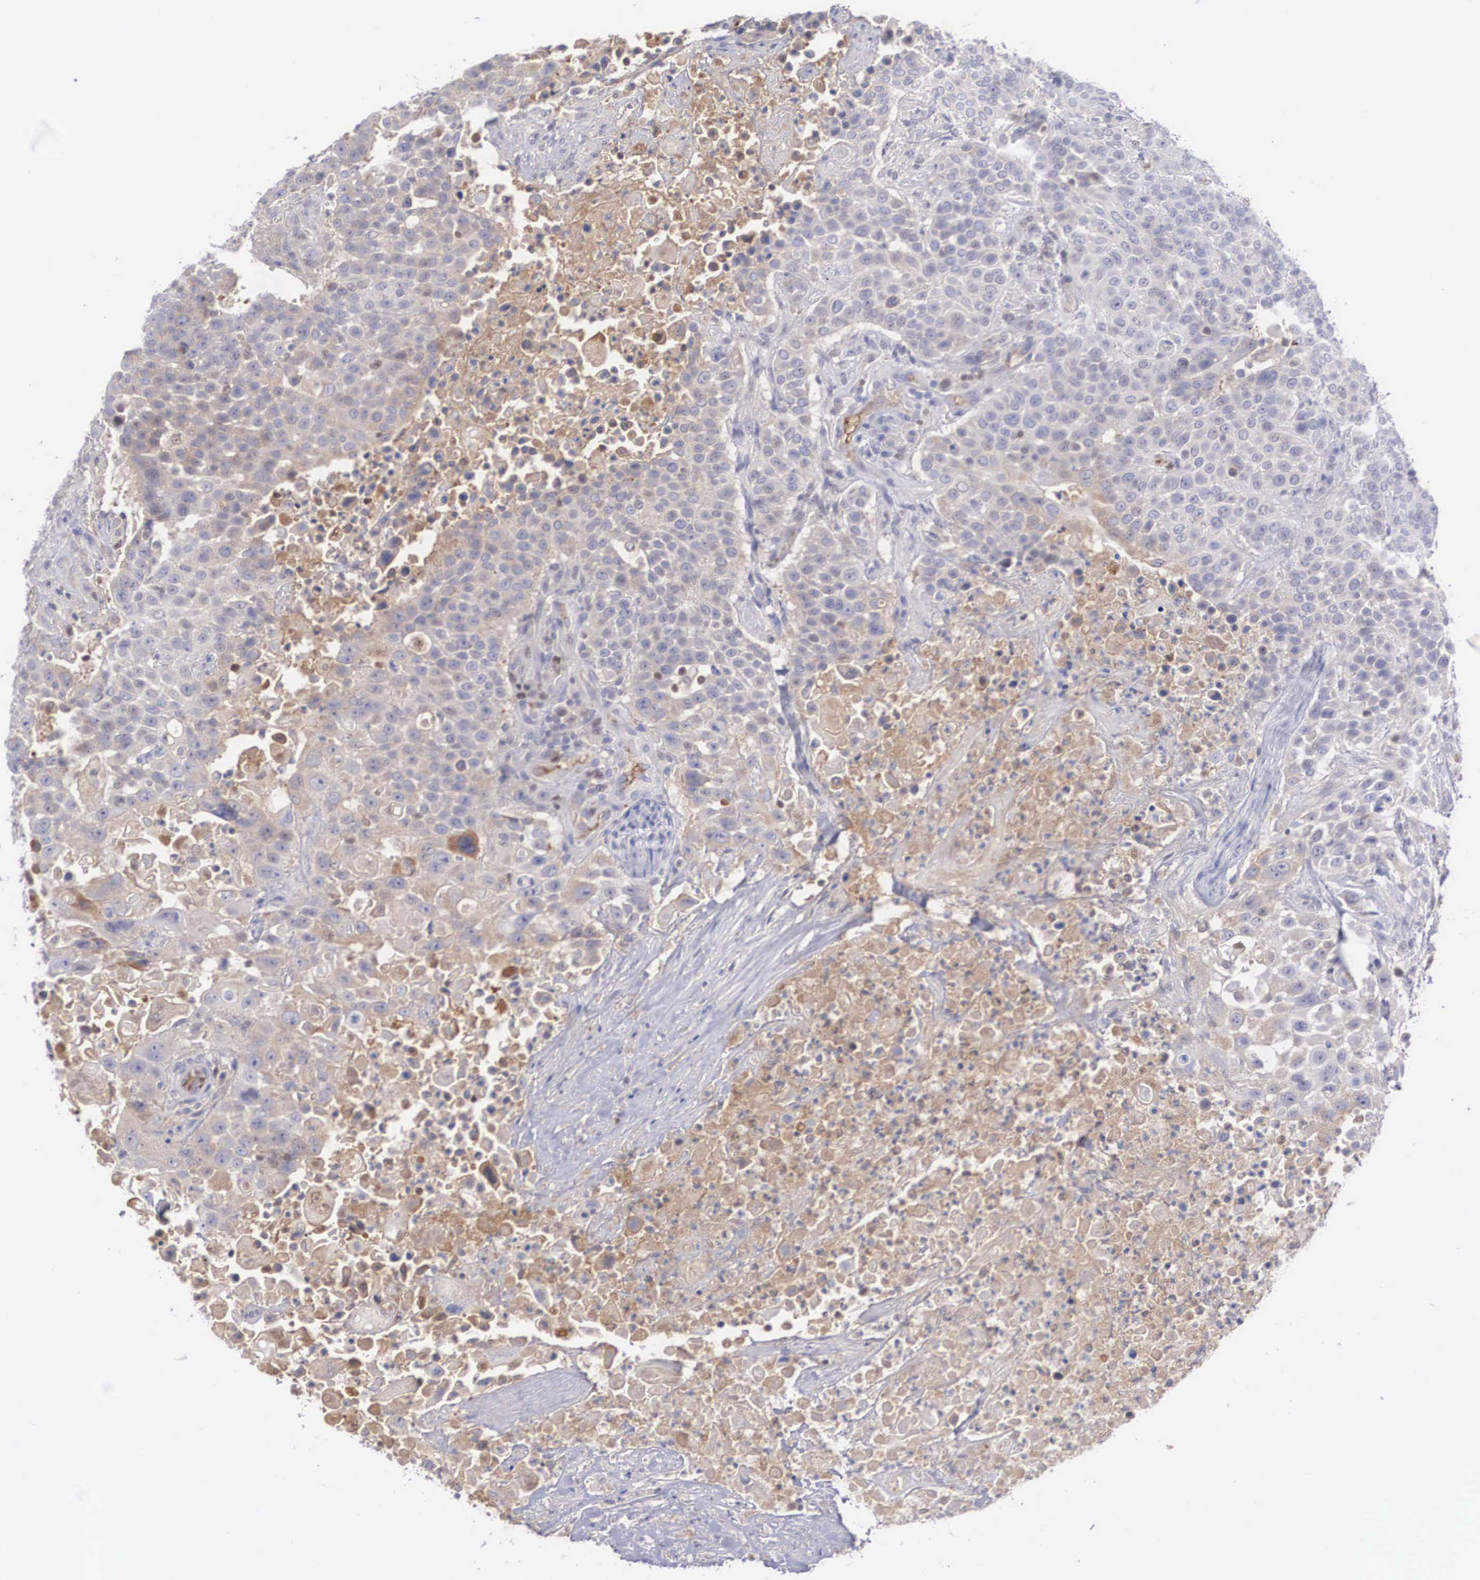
{"staining": {"intensity": "weak", "quantity": "<25%", "location": "nuclear"}, "tissue": "urothelial cancer", "cell_type": "Tumor cells", "image_type": "cancer", "snomed": [{"axis": "morphology", "description": "Urothelial carcinoma, High grade"}, {"axis": "topography", "description": "Urinary bladder"}], "caption": "High power microscopy image of an IHC histopathology image of urothelial cancer, revealing no significant staining in tumor cells.", "gene": "RBPJ", "patient": {"sex": "male", "age": 74}}